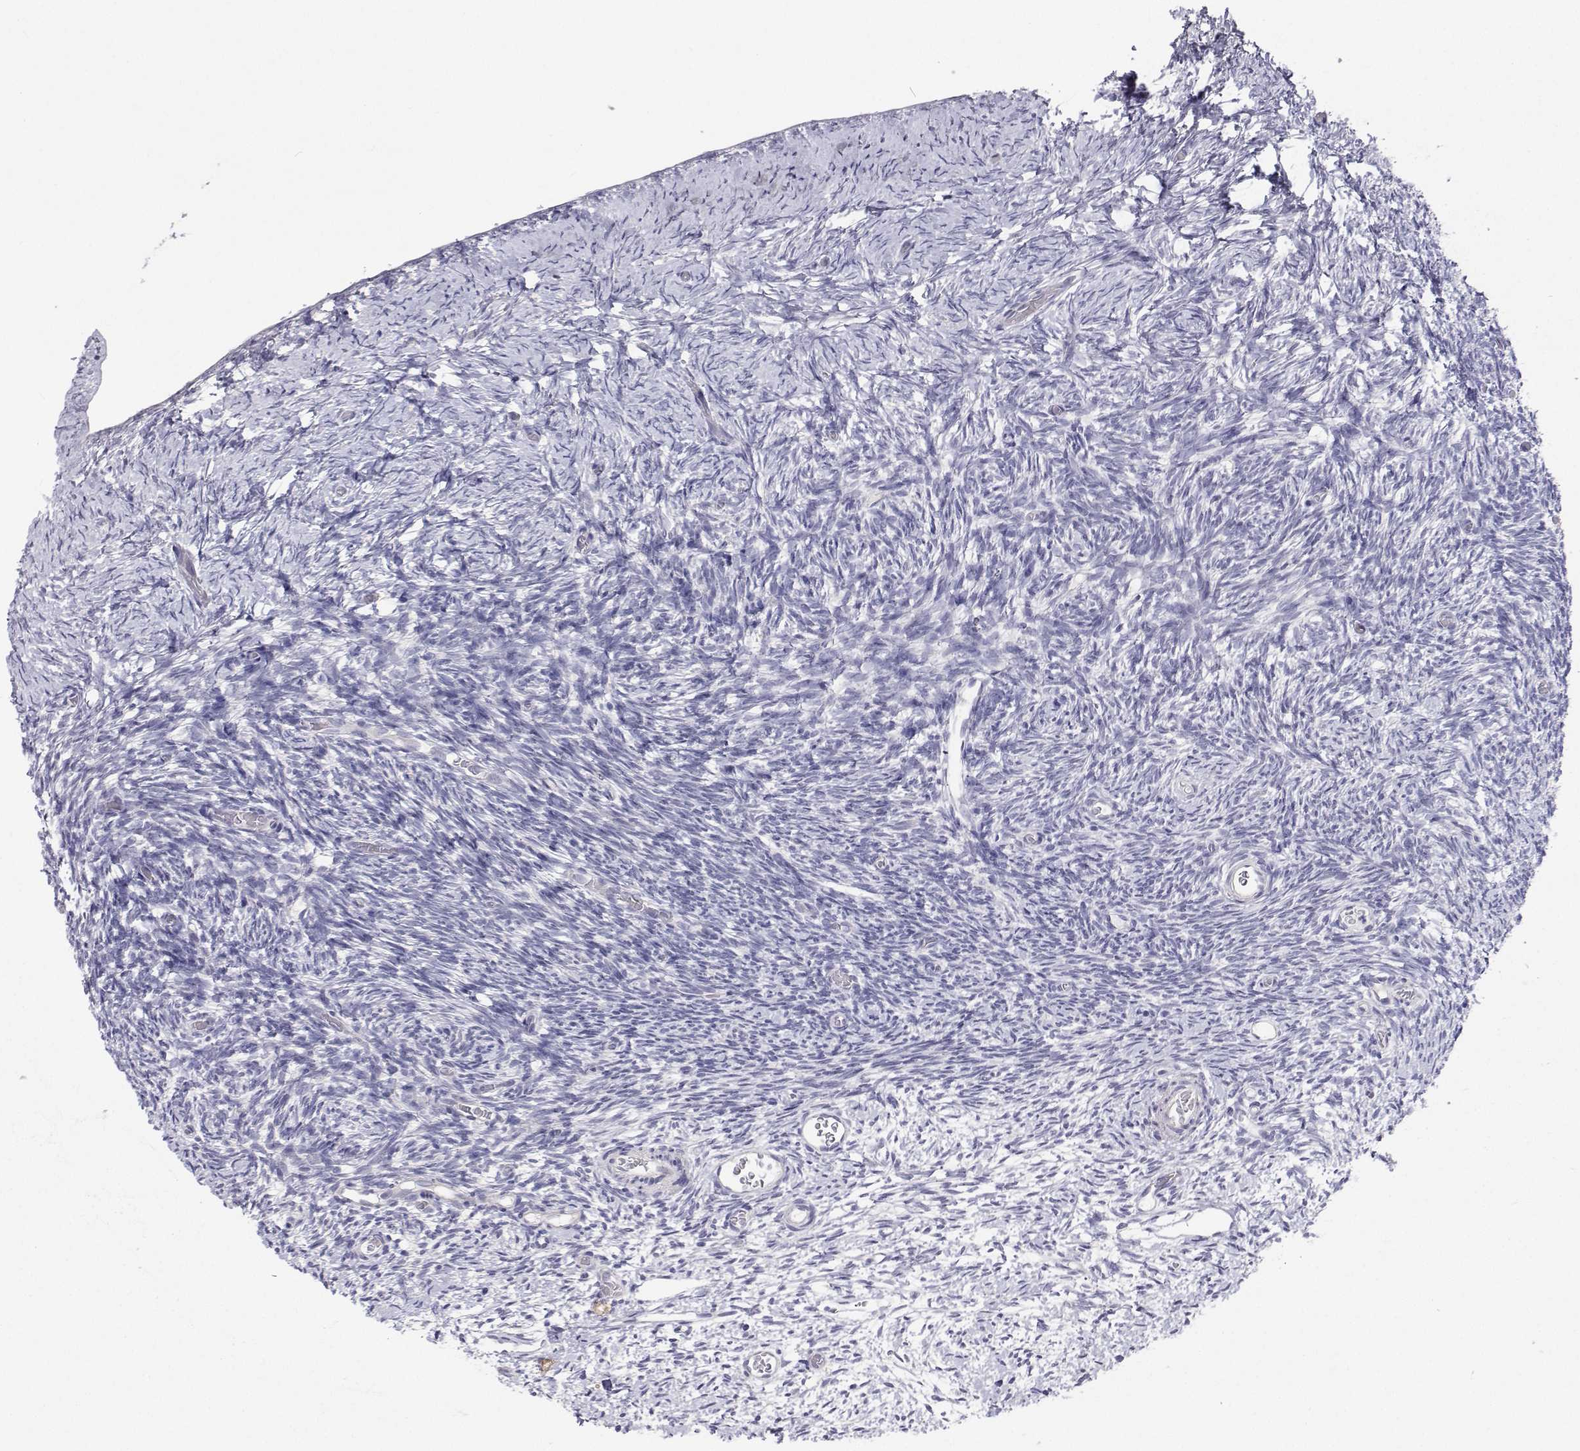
{"staining": {"intensity": "negative", "quantity": "none", "location": "none"}, "tissue": "ovary", "cell_type": "Follicle cells", "image_type": "normal", "snomed": [{"axis": "morphology", "description": "Normal tissue, NOS"}, {"axis": "topography", "description": "Ovary"}], "caption": "IHC image of normal ovary: ovary stained with DAB (3,3'-diaminobenzidine) reveals no significant protein staining in follicle cells.", "gene": "ANKRD65", "patient": {"sex": "female", "age": 39}}